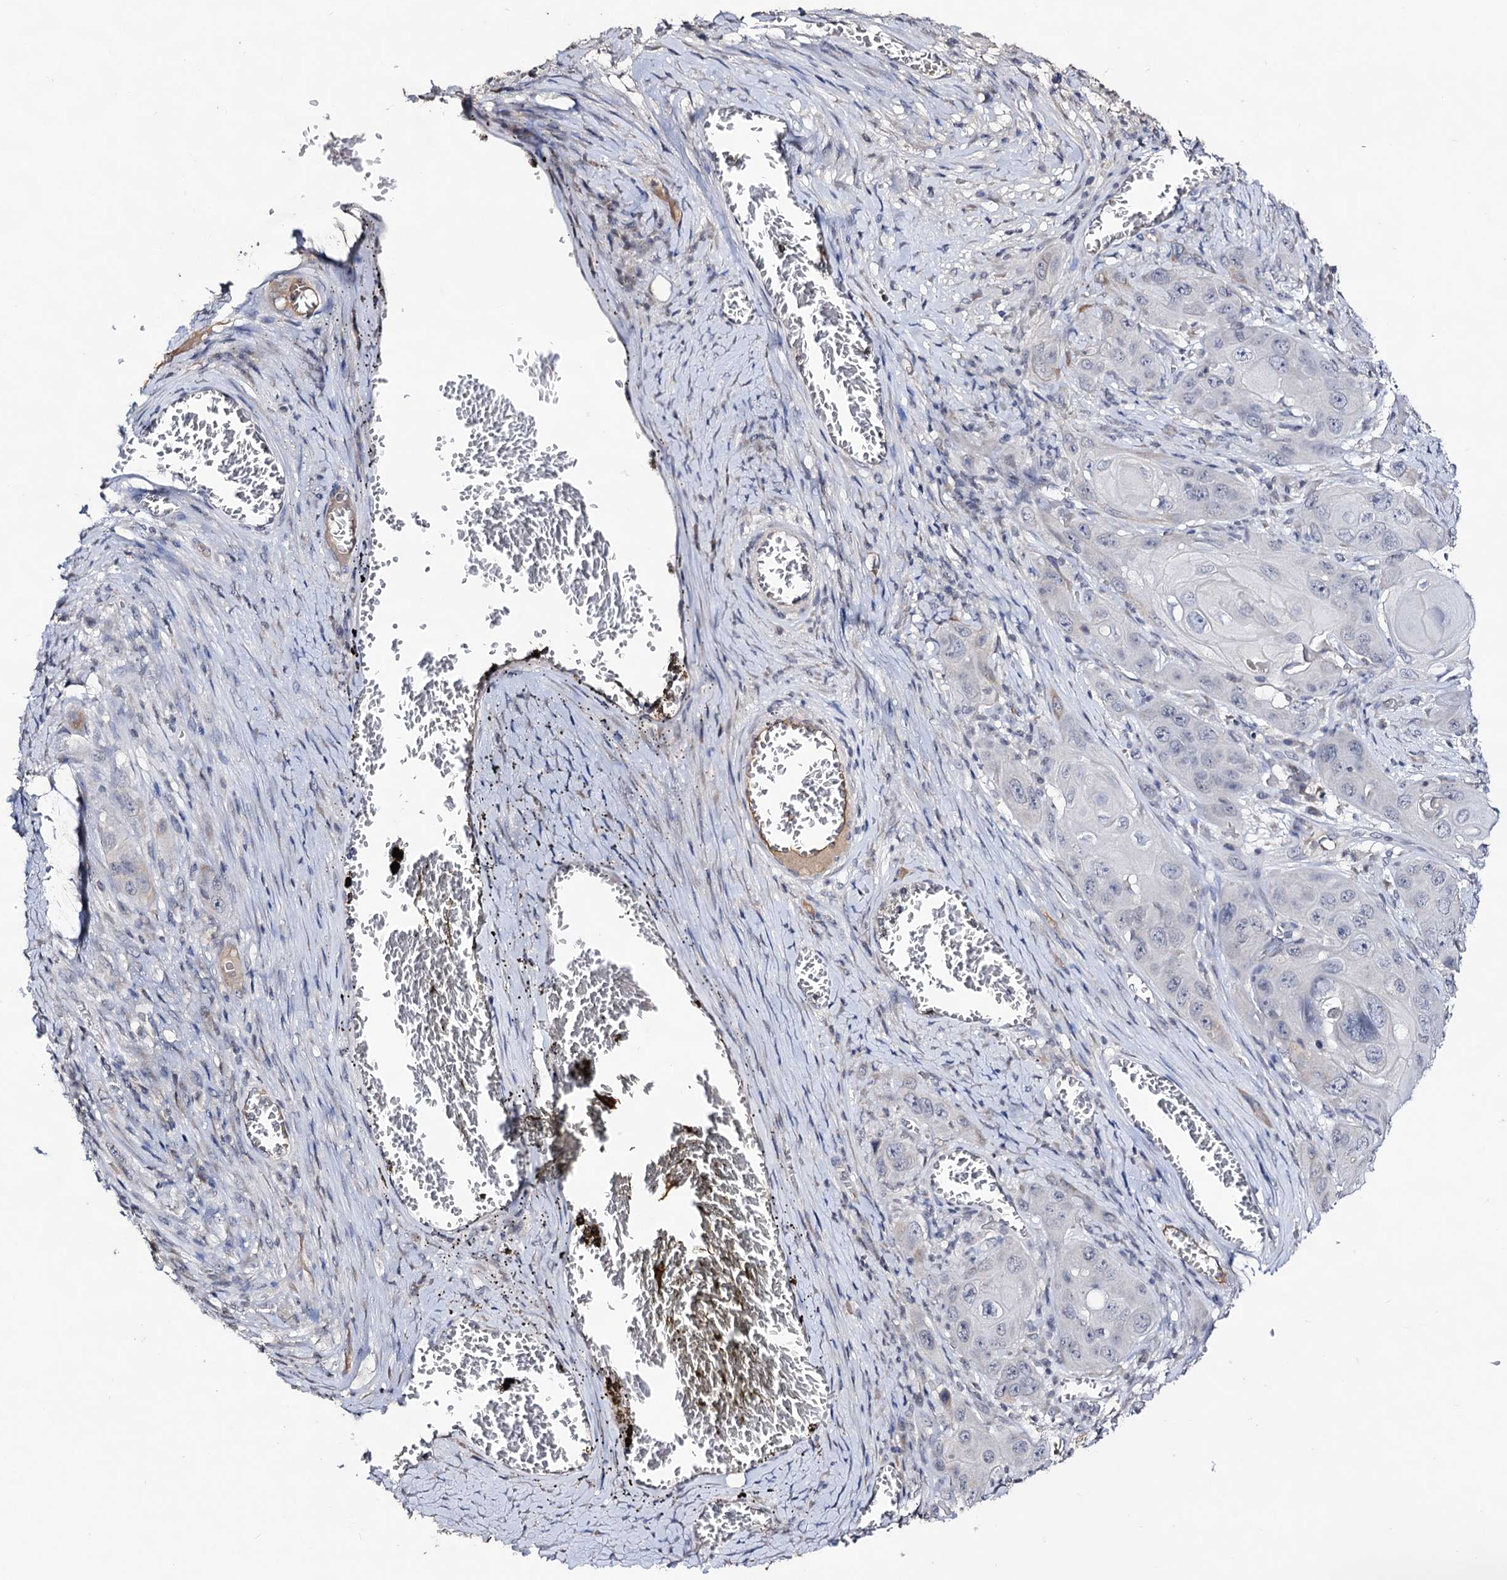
{"staining": {"intensity": "negative", "quantity": "none", "location": "none"}, "tissue": "skin cancer", "cell_type": "Tumor cells", "image_type": "cancer", "snomed": [{"axis": "morphology", "description": "Squamous cell carcinoma, NOS"}, {"axis": "topography", "description": "Skin"}], "caption": "Skin squamous cell carcinoma was stained to show a protein in brown. There is no significant expression in tumor cells.", "gene": "PLIN1", "patient": {"sex": "male", "age": 55}}